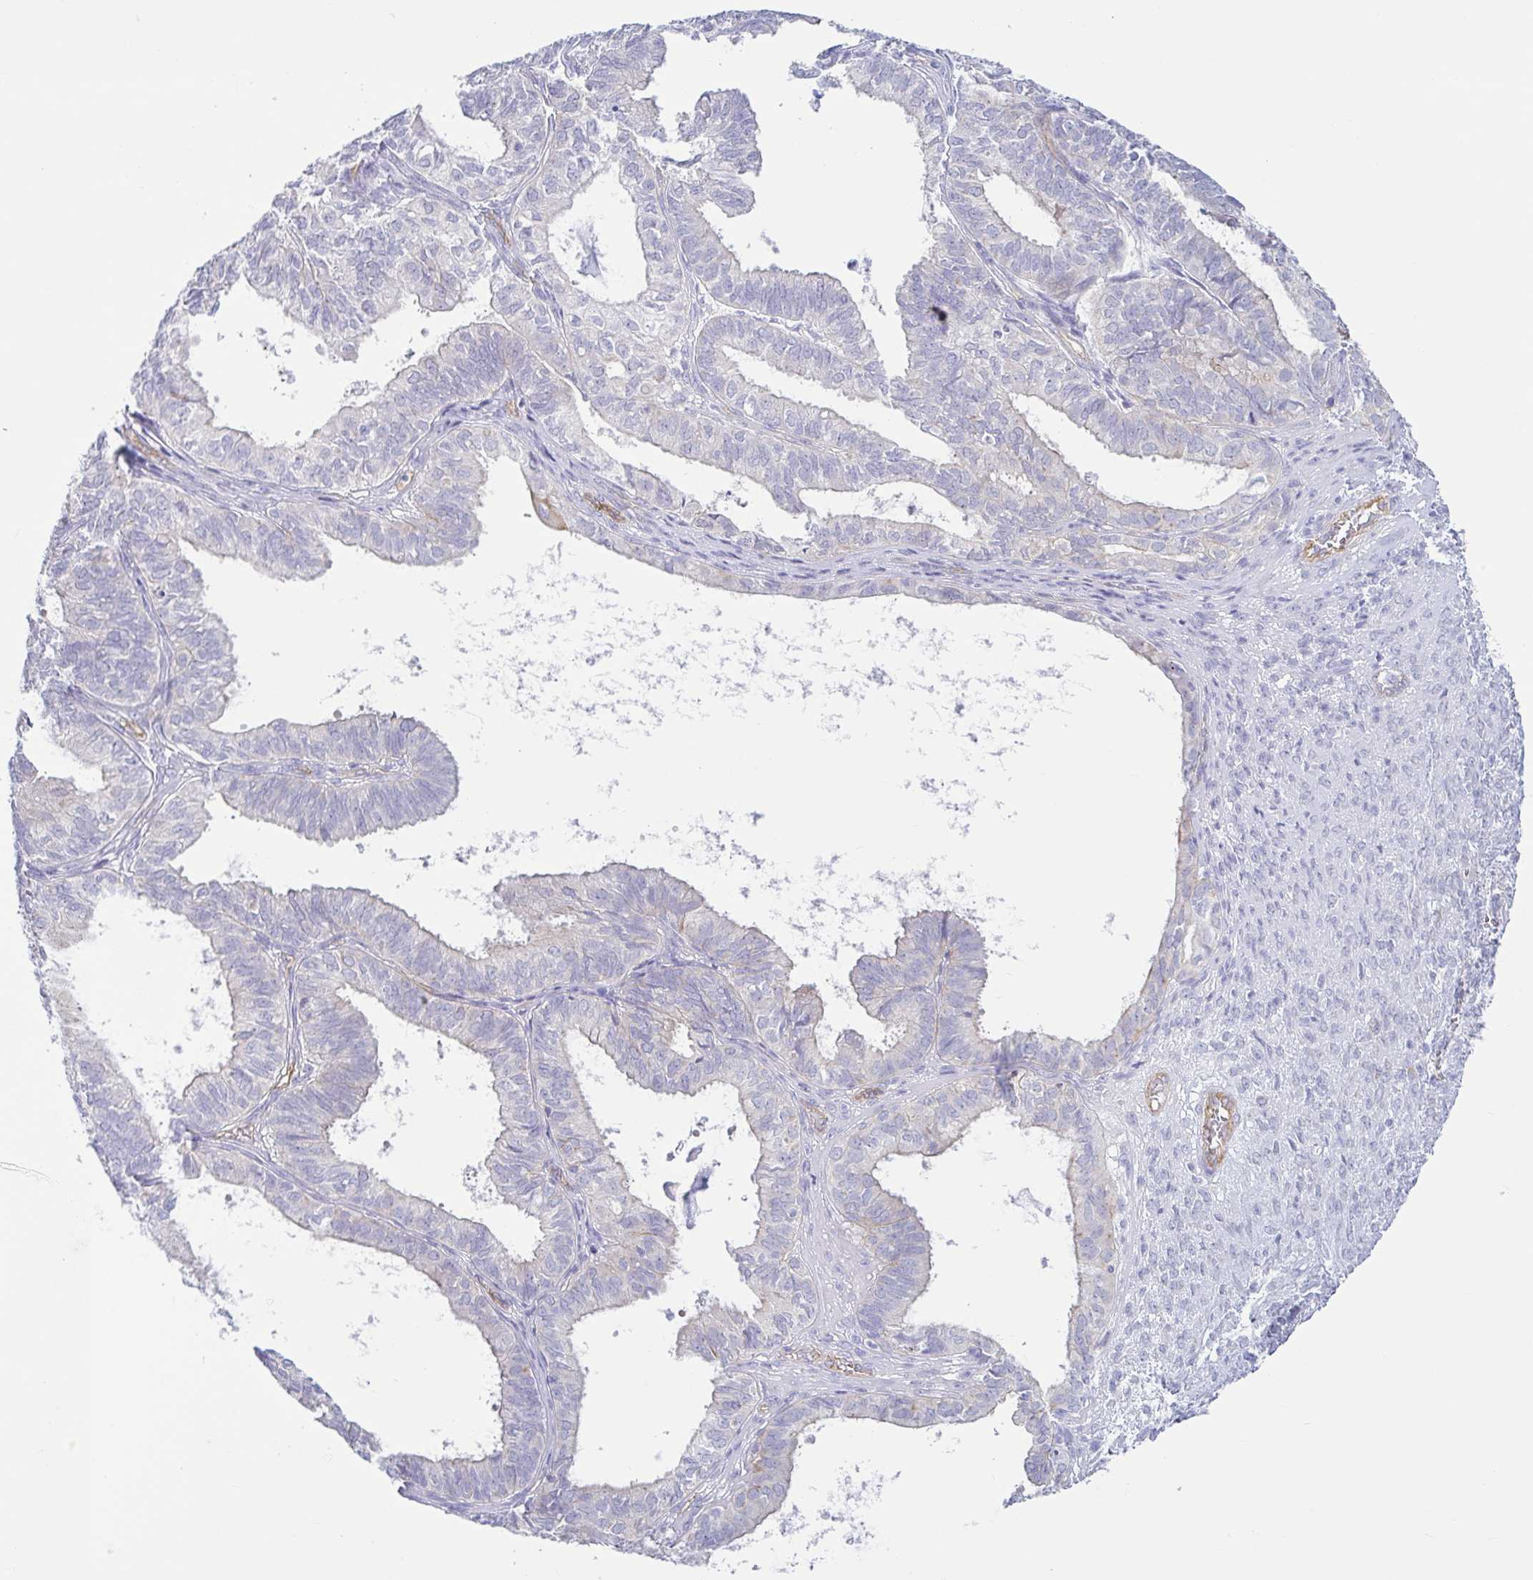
{"staining": {"intensity": "negative", "quantity": "none", "location": "none"}, "tissue": "ovarian cancer", "cell_type": "Tumor cells", "image_type": "cancer", "snomed": [{"axis": "morphology", "description": "Carcinoma, endometroid"}, {"axis": "topography", "description": "Ovary"}], "caption": "A micrograph of human ovarian cancer is negative for staining in tumor cells.", "gene": "TNNI2", "patient": {"sex": "female", "age": 64}}